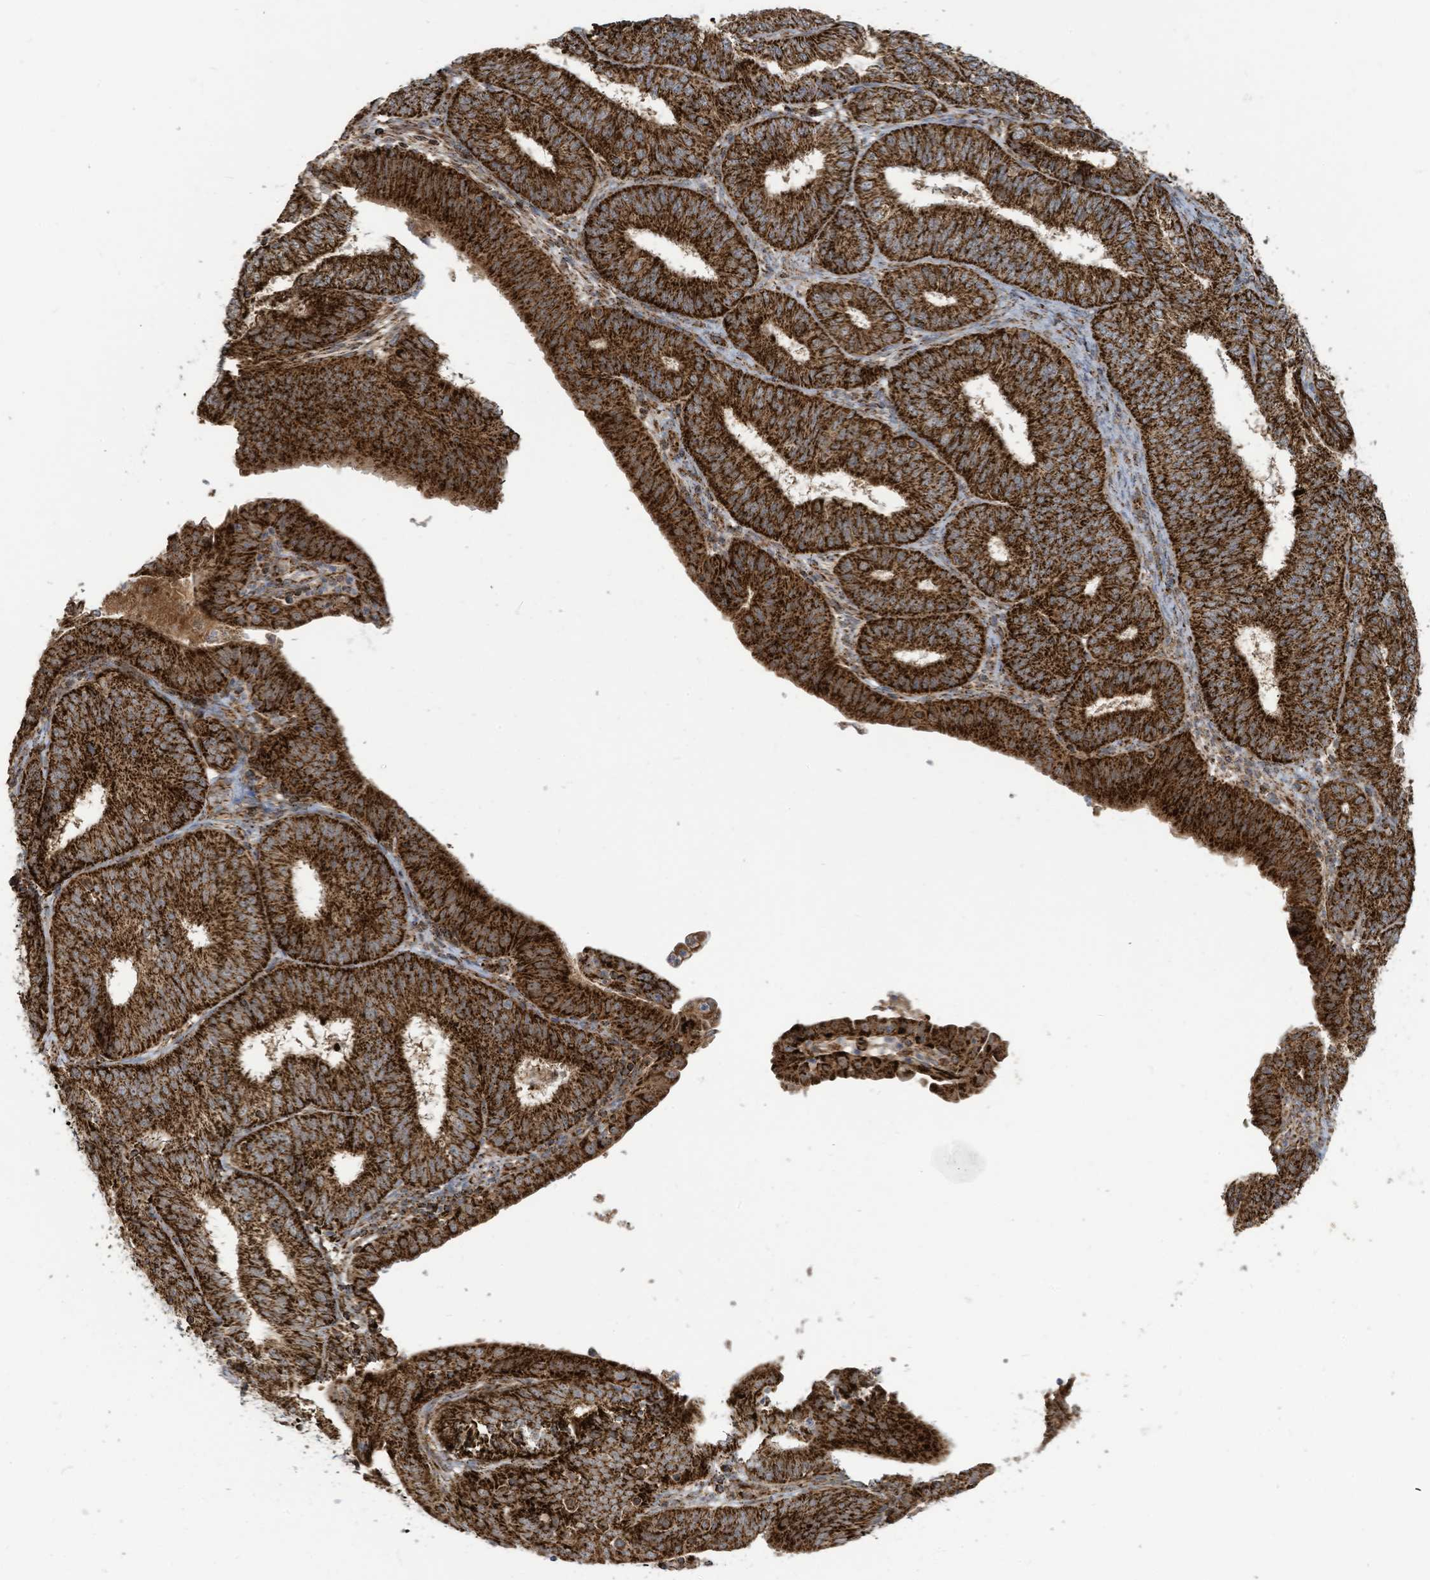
{"staining": {"intensity": "strong", "quantity": ">75%", "location": "cytoplasmic/membranous"}, "tissue": "endometrial cancer", "cell_type": "Tumor cells", "image_type": "cancer", "snomed": [{"axis": "morphology", "description": "Adenocarcinoma, NOS"}, {"axis": "topography", "description": "Endometrium"}], "caption": "Human endometrial cancer stained for a protein (brown) displays strong cytoplasmic/membranous positive expression in approximately >75% of tumor cells.", "gene": "COX10", "patient": {"sex": "female", "age": 51}}